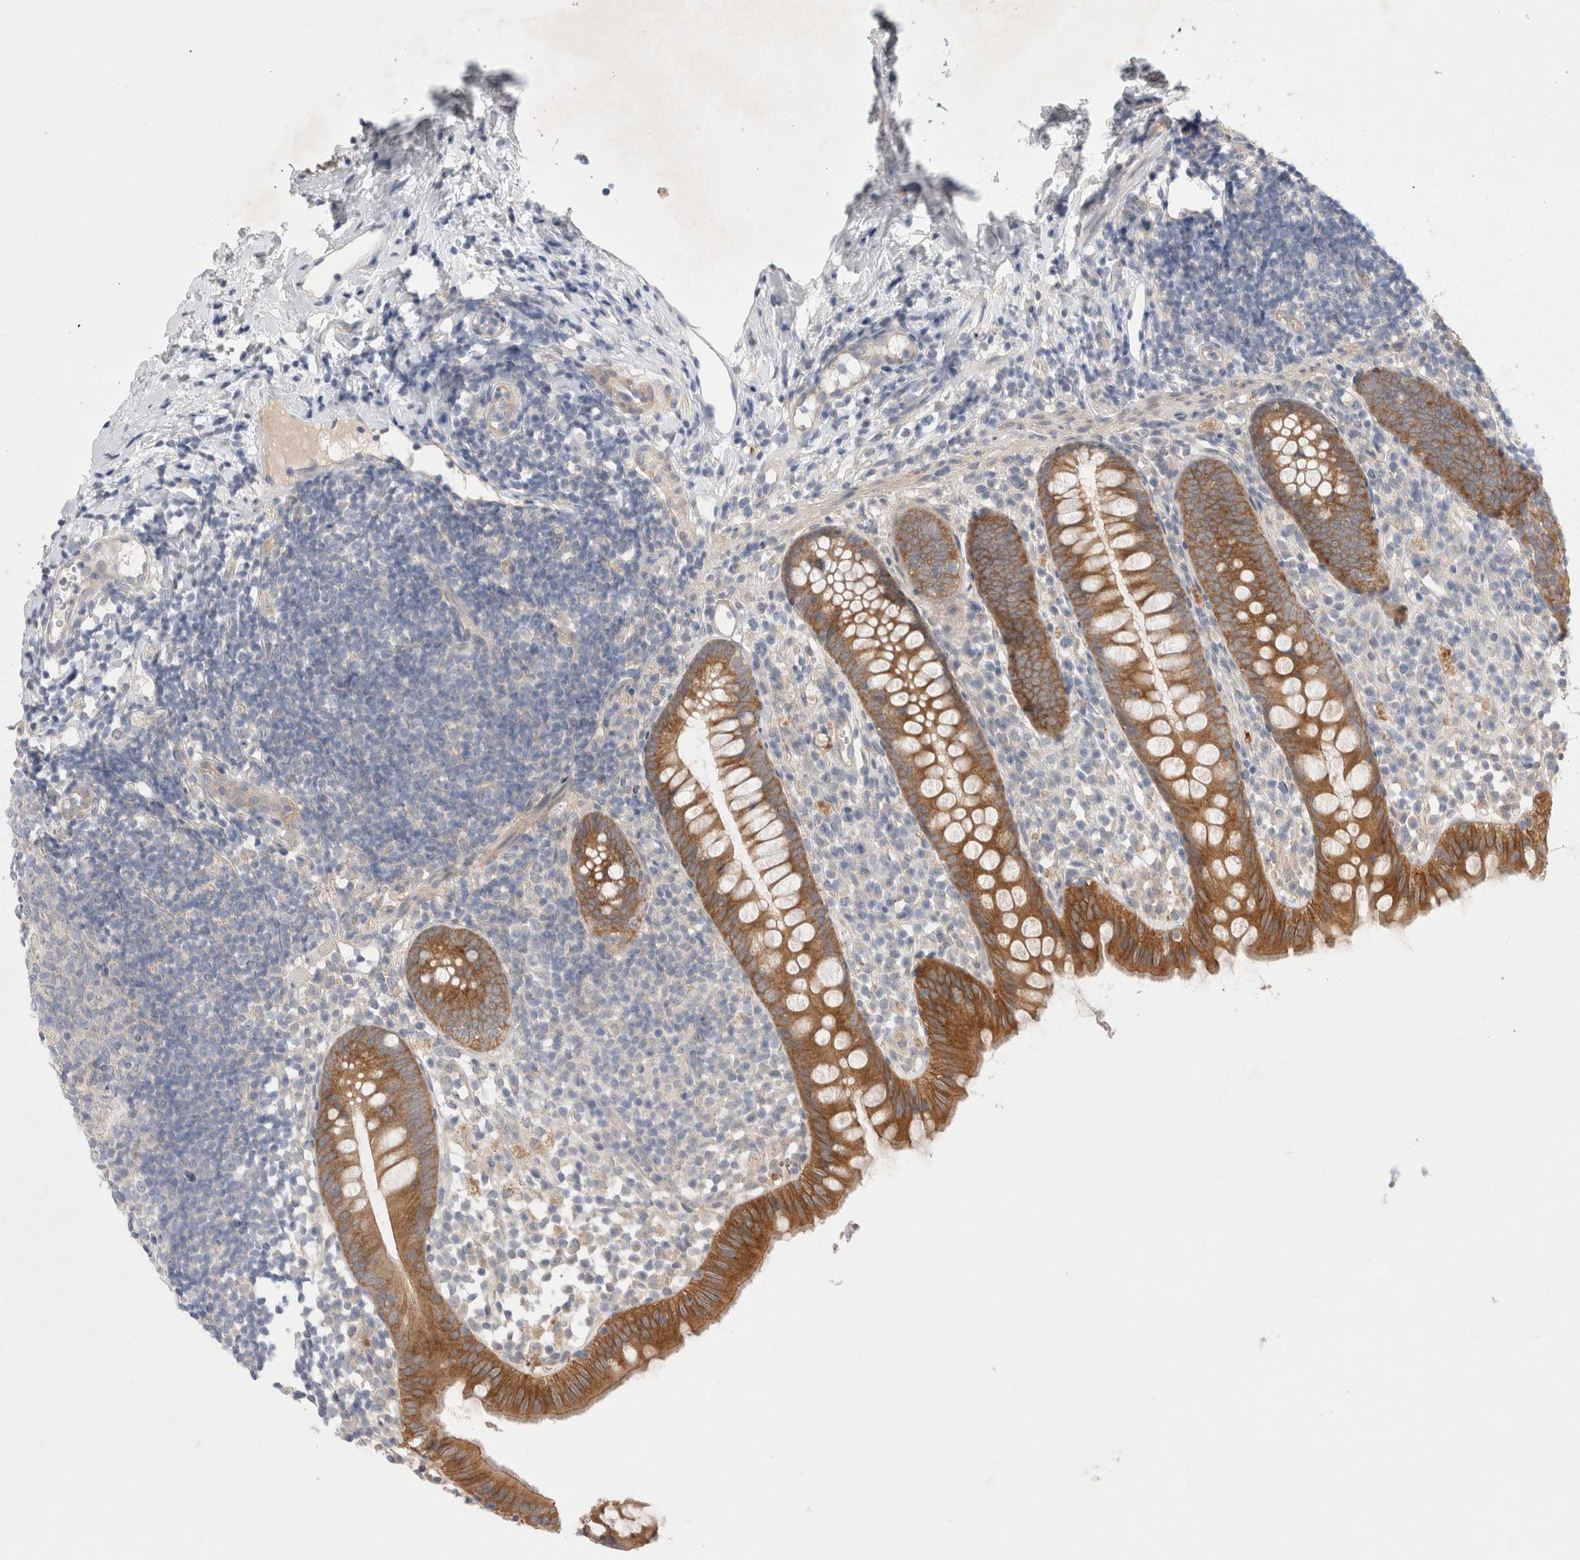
{"staining": {"intensity": "strong", "quantity": ">75%", "location": "cytoplasmic/membranous"}, "tissue": "appendix", "cell_type": "Glandular cells", "image_type": "normal", "snomed": [{"axis": "morphology", "description": "Normal tissue, NOS"}, {"axis": "topography", "description": "Appendix"}], "caption": "Immunohistochemistry (DAB) staining of benign human appendix shows strong cytoplasmic/membranous protein expression in about >75% of glandular cells.", "gene": "WIPF2", "patient": {"sex": "female", "age": 20}}